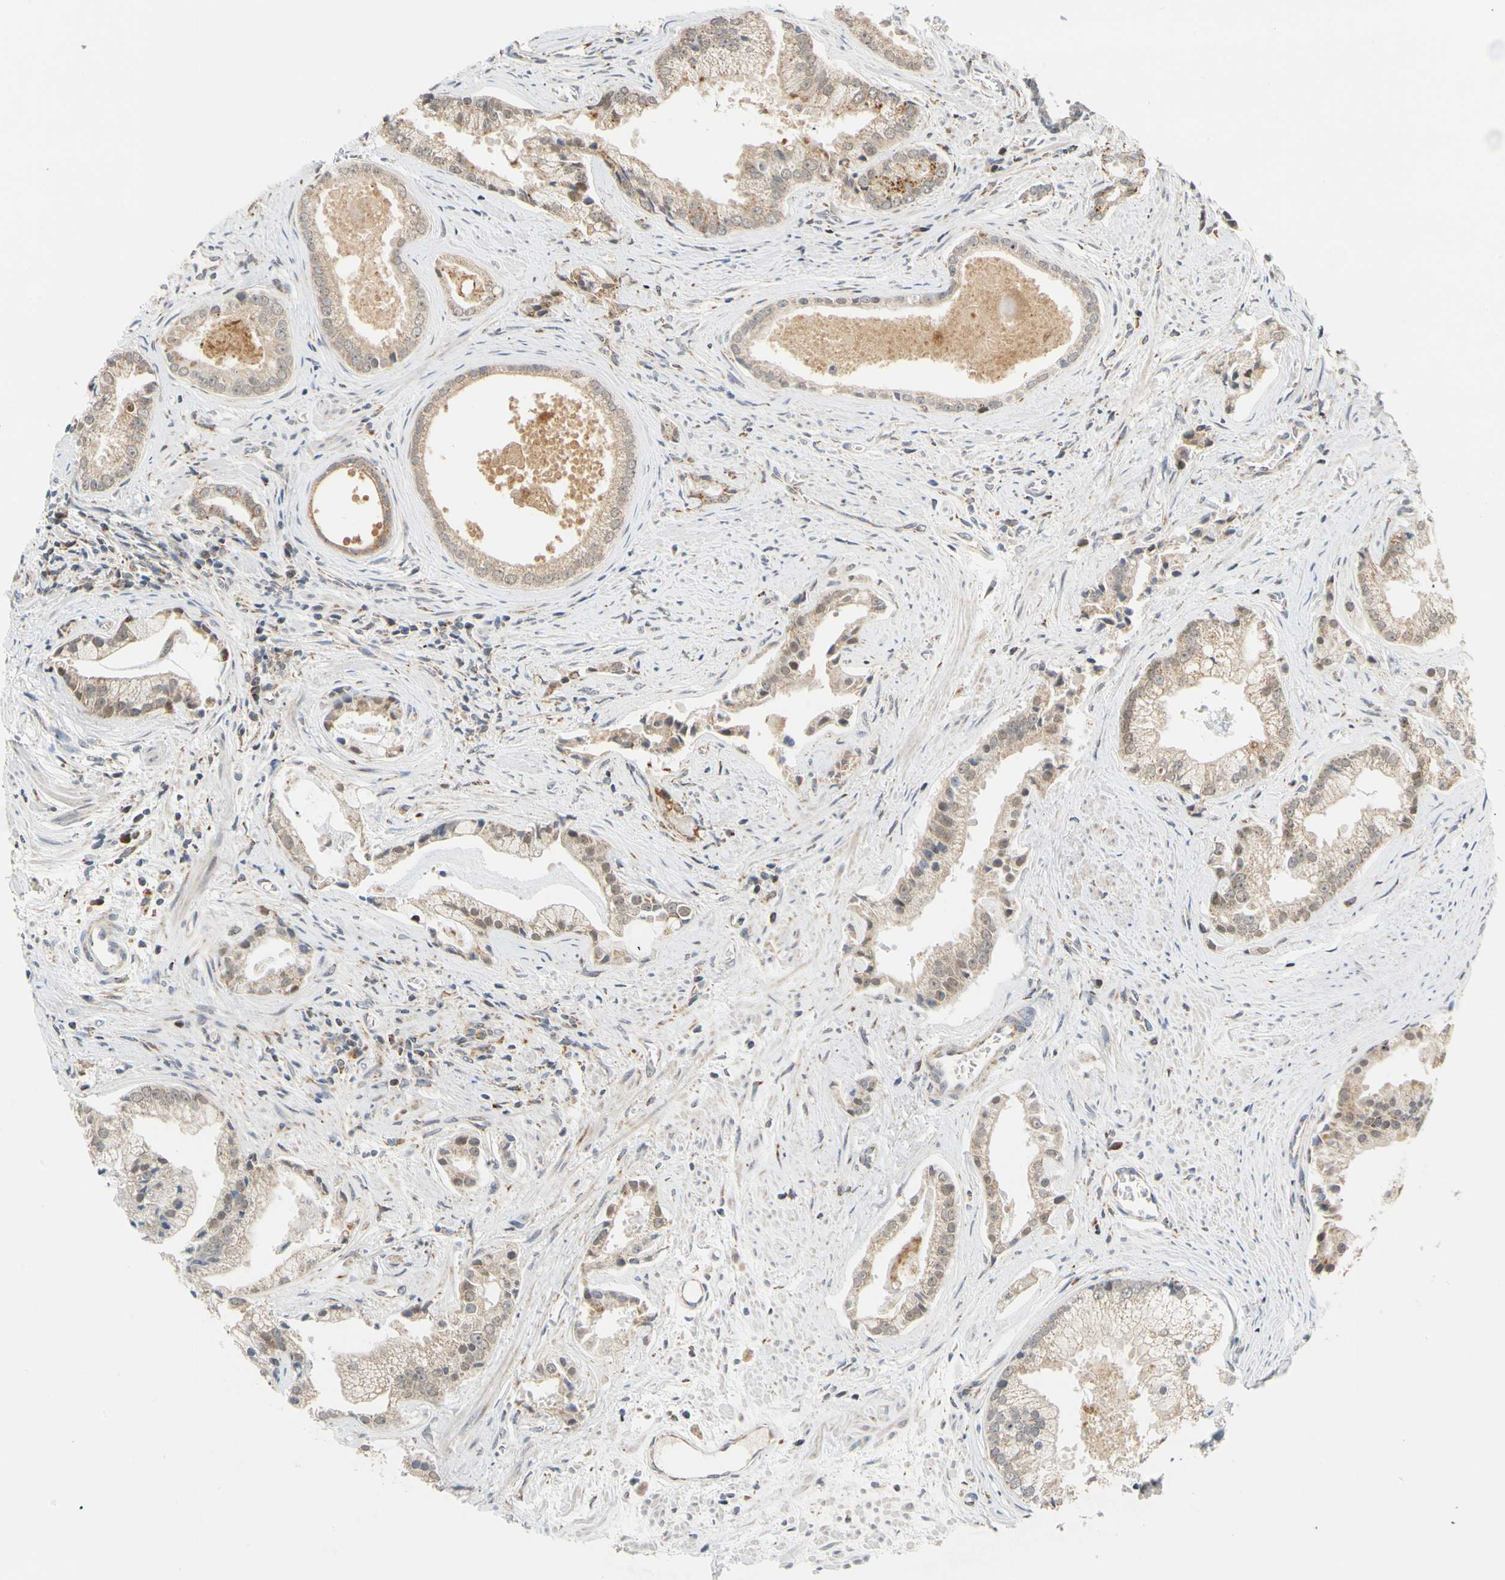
{"staining": {"intensity": "weak", "quantity": "25%-75%", "location": "cytoplasmic/membranous,nuclear"}, "tissue": "prostate cancer", "cell_type": "Tumor cells", "image_type": "cancer", "snomed": [{"axis": "morphology", "description": "Adenocarcinoma, High grade"}, {"axis": "topography", "description": "Prostate"}], "caption": "Prostate cancer stained with immunohistochemistry (IHC) exhibits weak cytoplasmic/membranous and nuclear expression in approximately 25%-75% of tumor cells.", "gene": "SFXN3", "patient": {"sex": "male", "age": 67}}